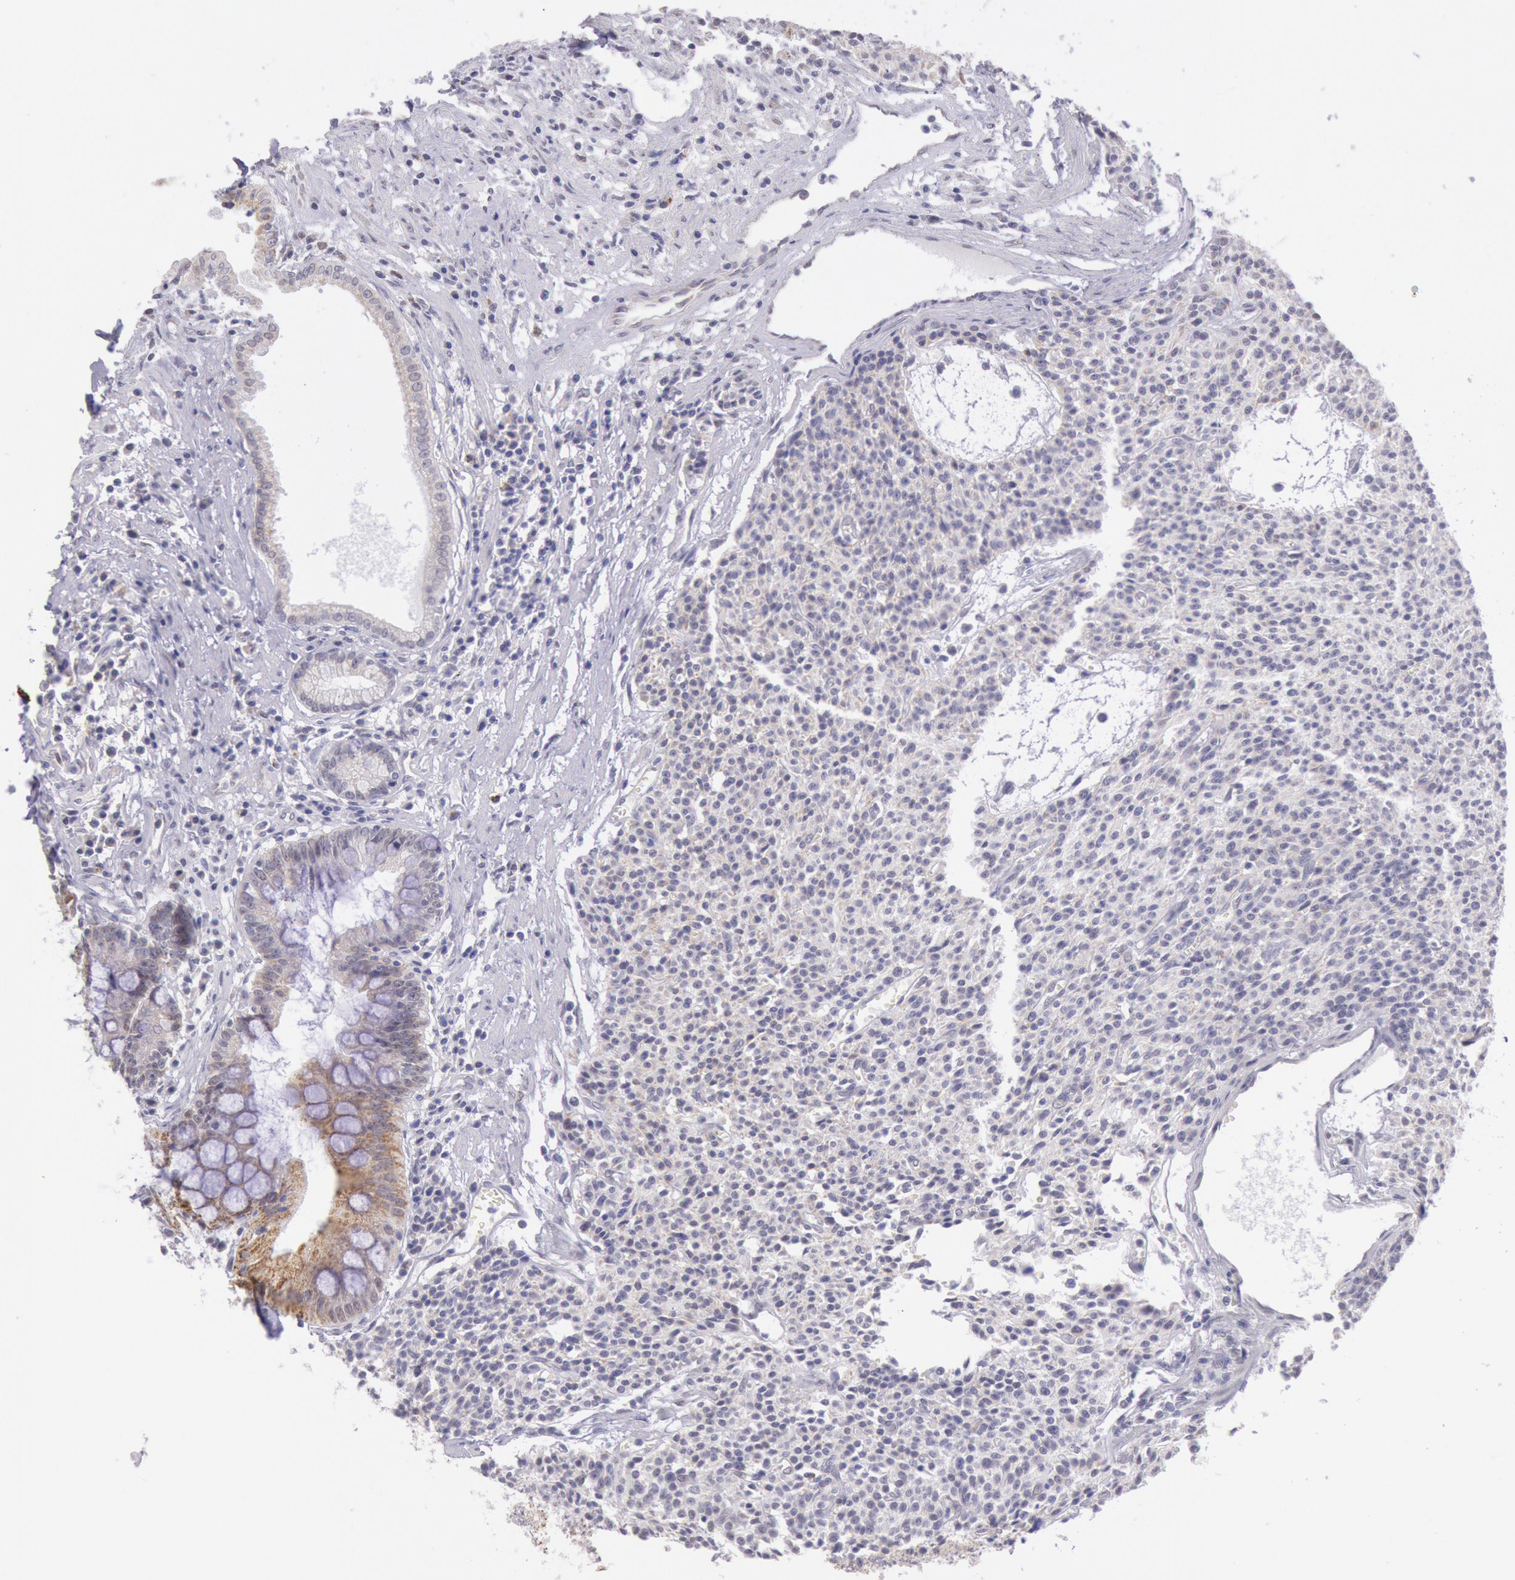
{"staining": {"intensity": "weak", "quantity": "25%-75%", "location": "cytoplasmic/membranous"}, "tissue": "carcinoid", "cell_type": "Tumor cells", "image_type": "cancer", "snomed": [{"axis": "morphology", "description": "Carcinoid, malignant, NOS"}, {"axis": "topography", "description": "Stomach"}], "caption": "Carcinoid (malignant) tissue reveals weak cytoplasmic/membranous positivity in approximately 25%-75% of tumor cells, visualized by immunohistochemistry.", "gene": "FRMD6", "patient": {"sex": "female", "age": 76}}